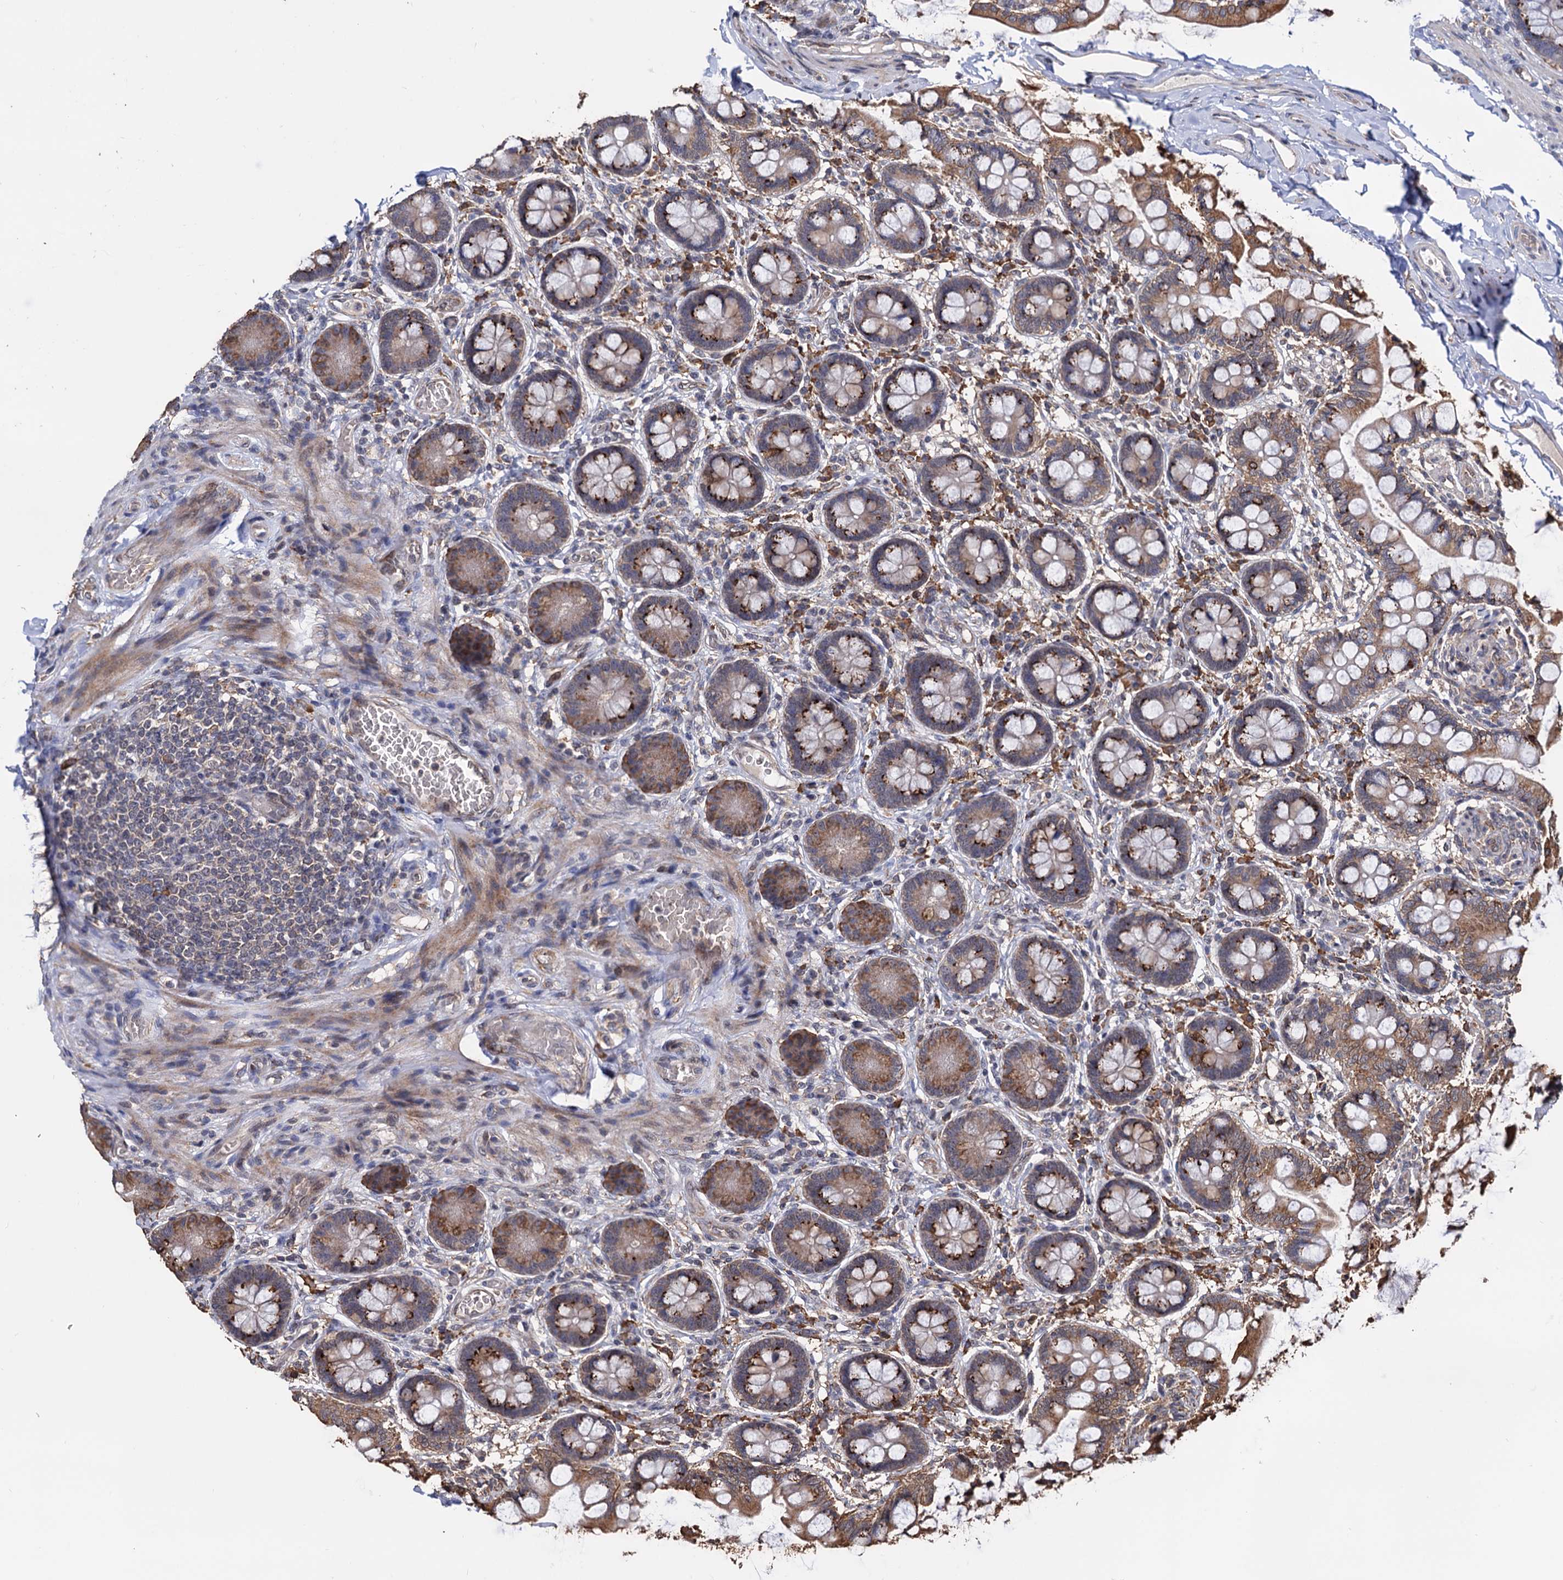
{"staining": {"intensity": "moderate", "quantity": ">75%", "location": "cytoplasmic/membranous"}, "tissue": "small intestine", "cell_type": "Glandular cells", "image_type": "normal", "snomed": [{"axis": "morphology", "description": "Normal tissue, NOS"}, {"axis": "topography", "description": "Small intestine"}], "caption": "Small intestine was stained to show a protein in brown. There is medium levels of moderate cytoplasmic/membranous expression in approximately >75% of glandular cells. (Brightfield microscopy of DAB IHC at high magnification).", "gene": "TBC1D12", "patient": {"sex": "male", "age": 52}}